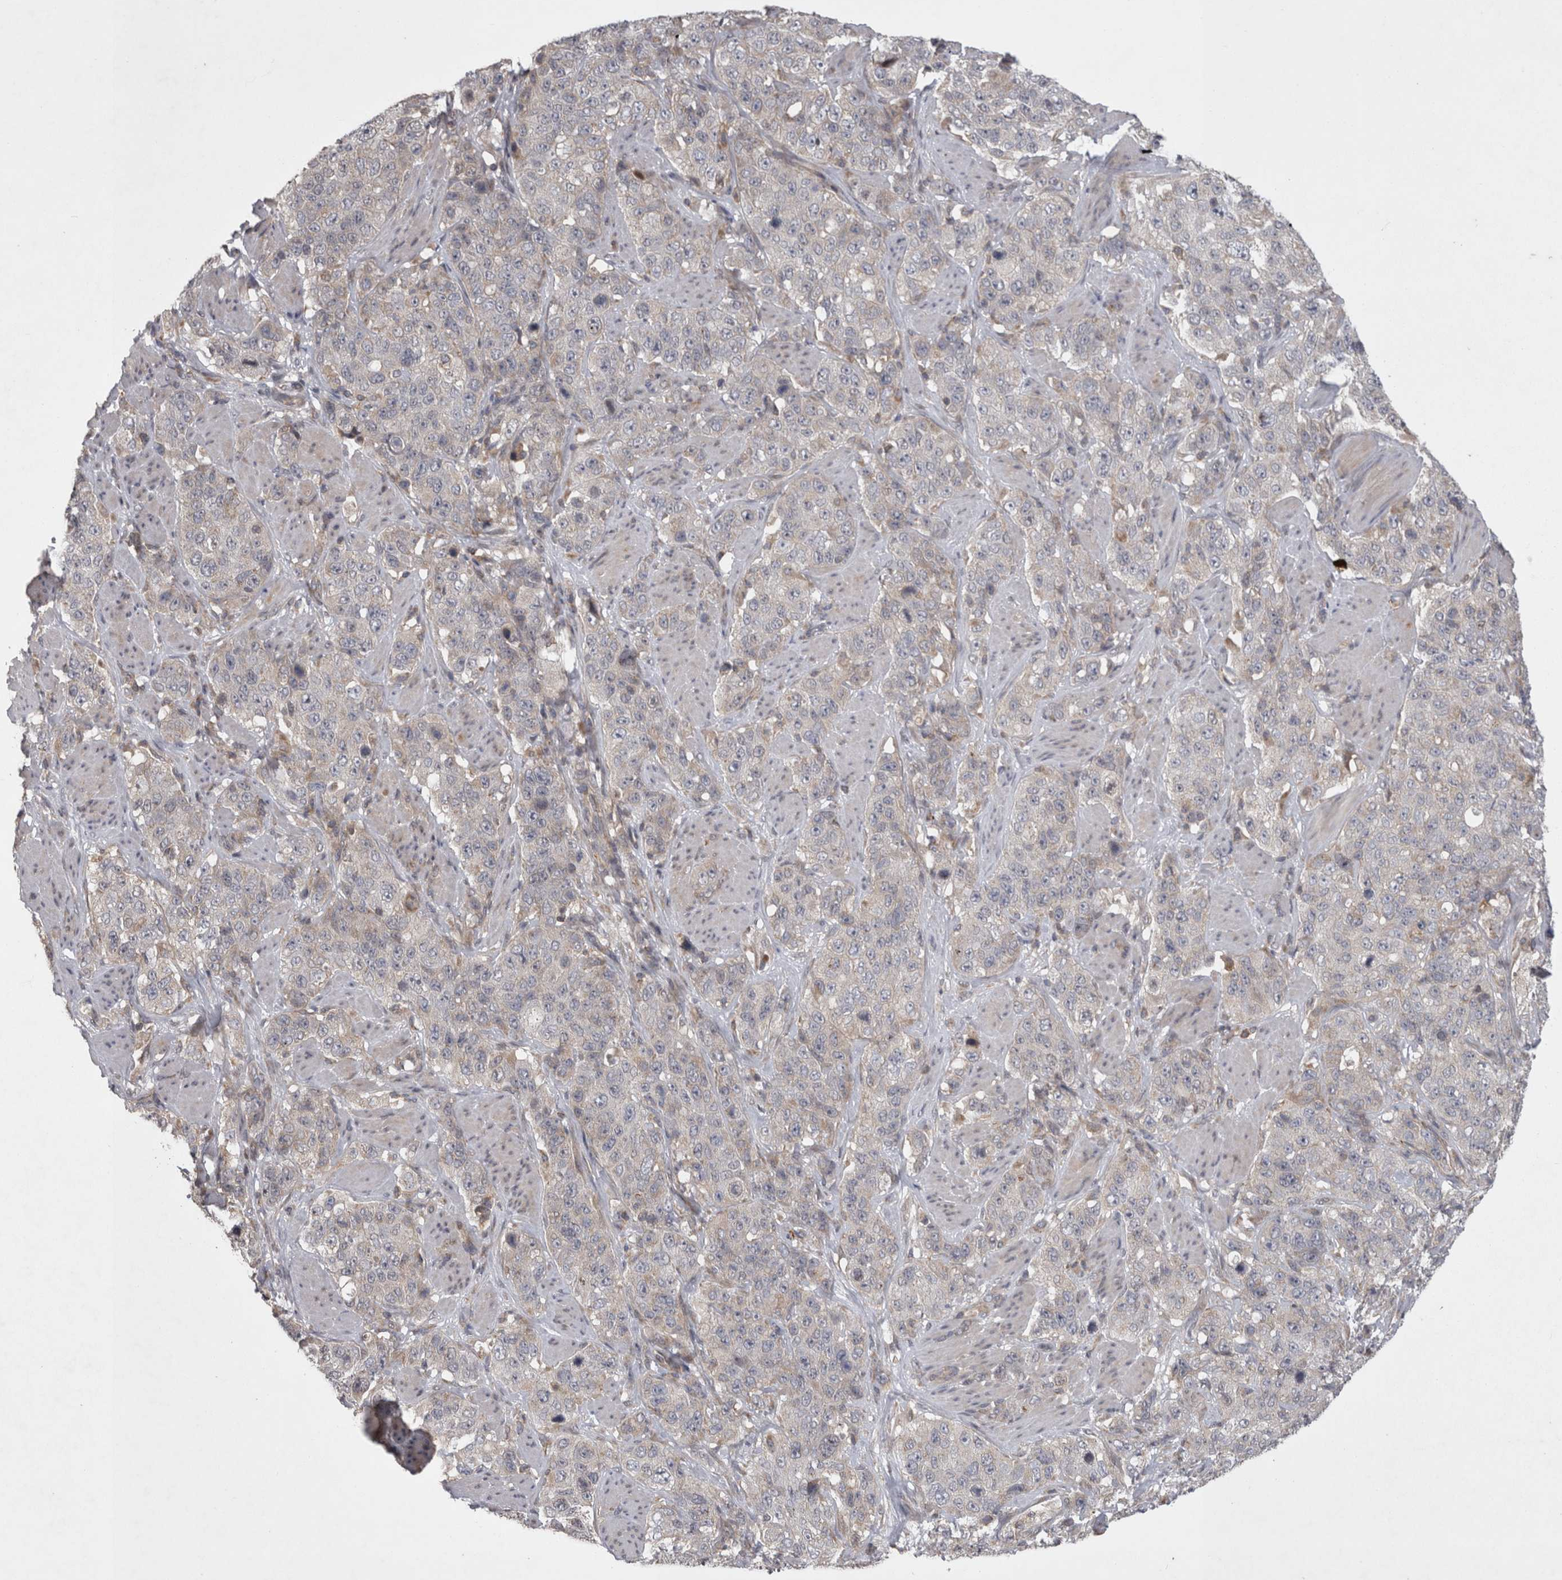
{"staining": {"intensity": "weak", "quantity": "<25%", "location": "cytoplasmic/membranous"}, "tissue": "stomach cancer", "cell_type": "Tumor cells", "image_type": "cancer", "snomed": [{"axis": "morphology", "description": "Adenocarcinoma, NOS"}, {"axis": "topography", "description": "Stomach"}], "caption": "Protein analysis of adenocarcinoma (stomach) exhibits no significant expression in tumor cells.", "gene": "TSPOAP1", "patient": {"sex": "male", "age": 48}}